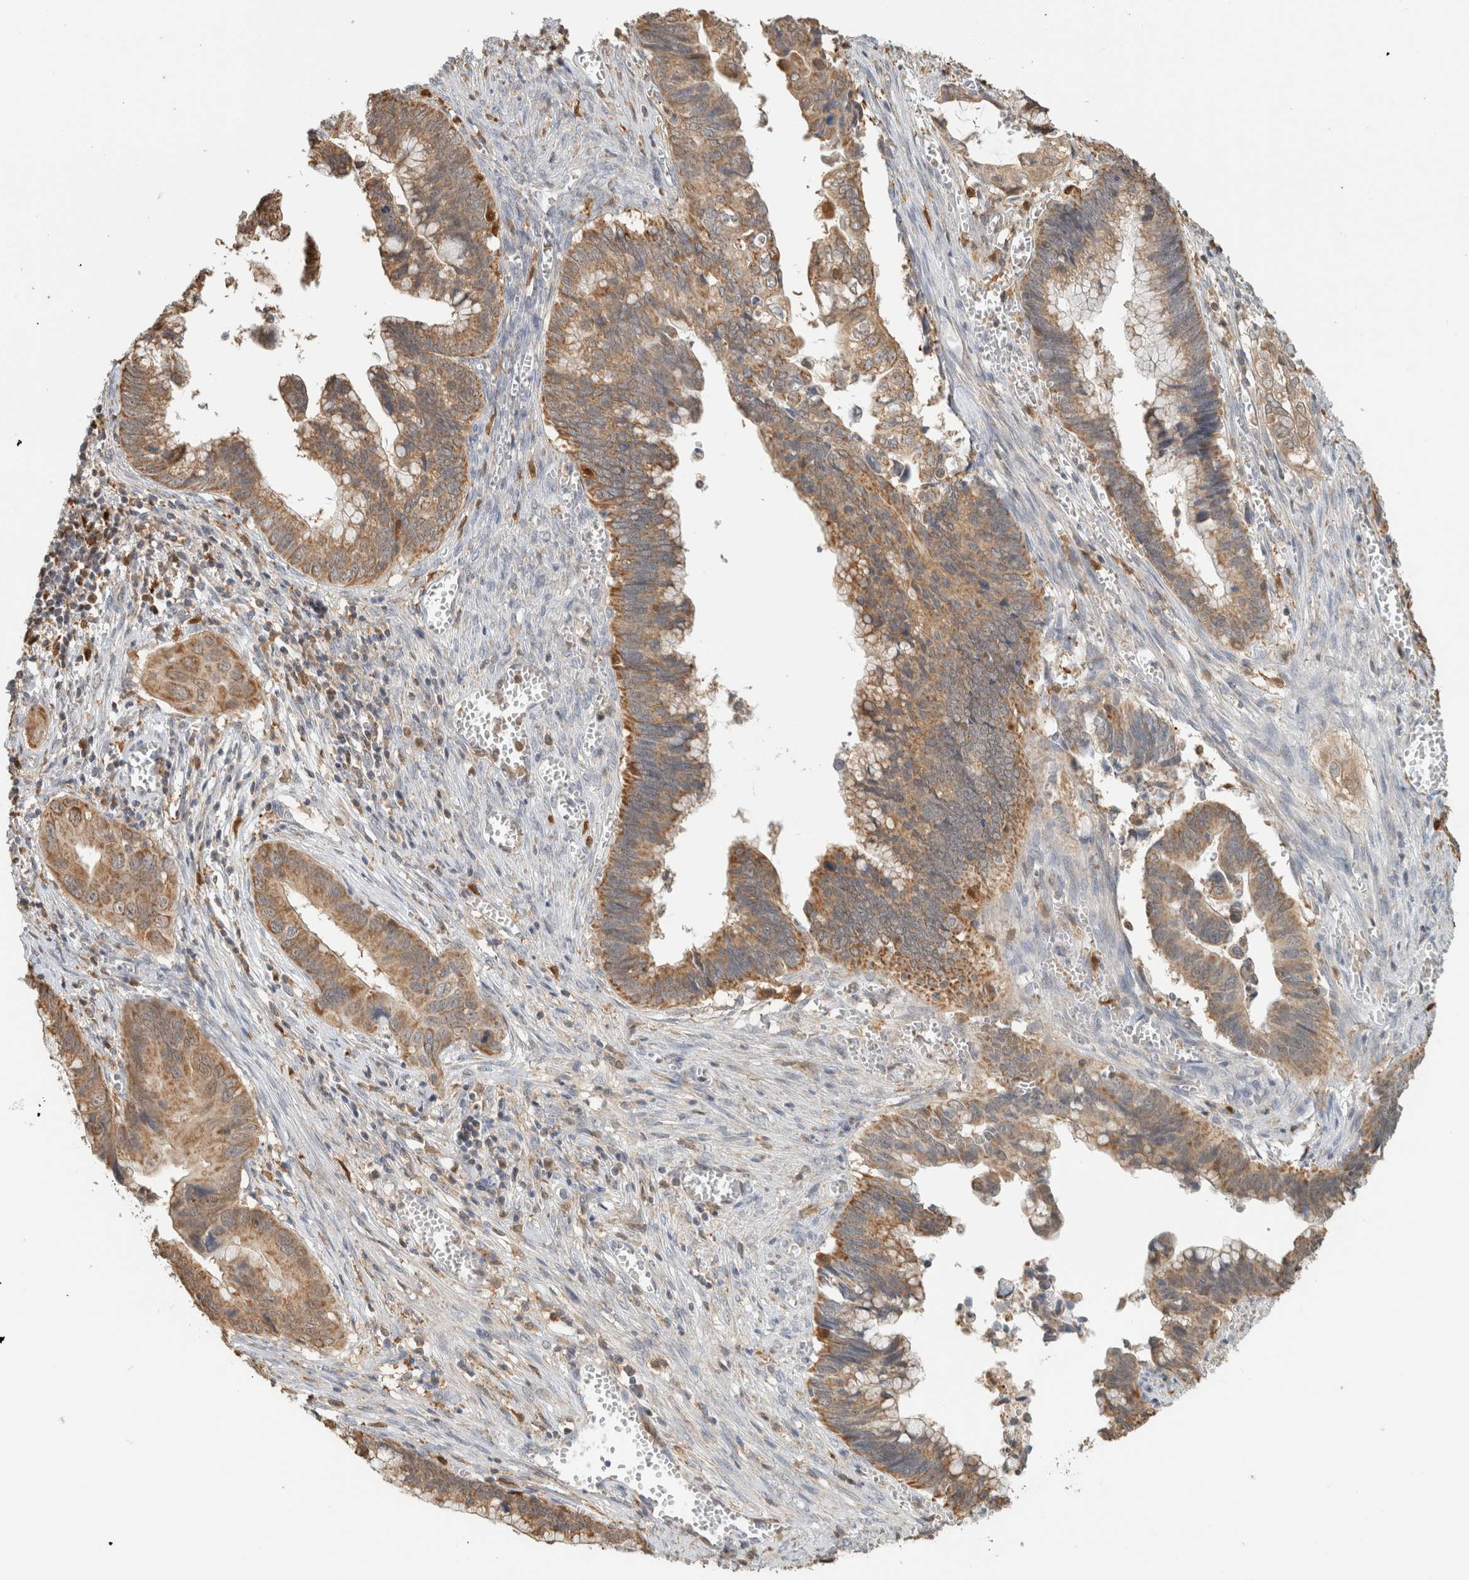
{"staining": {"intensity": "moderate", "quantity": ">75%", "location": "cytoplasmic/membranous"}, "tissue": "cervical cancer", "cell_type": "Tumor cells", "image_type": "cancer", "snomed": [{"axis": "morphology", "description": "Adenocarcinoma, NOS"}, {"axis": "topography", "description": "Cervix"}], "caption": "Cervical adenocarcinoma was stained to show a protein in brown. There is medium levels of moderate cytoplasmic/membranous staining in approximately >75% of tumor cells. Nuclei are stained in blue.", "gene": "CAPG", "patient": {"sex": "female", "age": 44}}